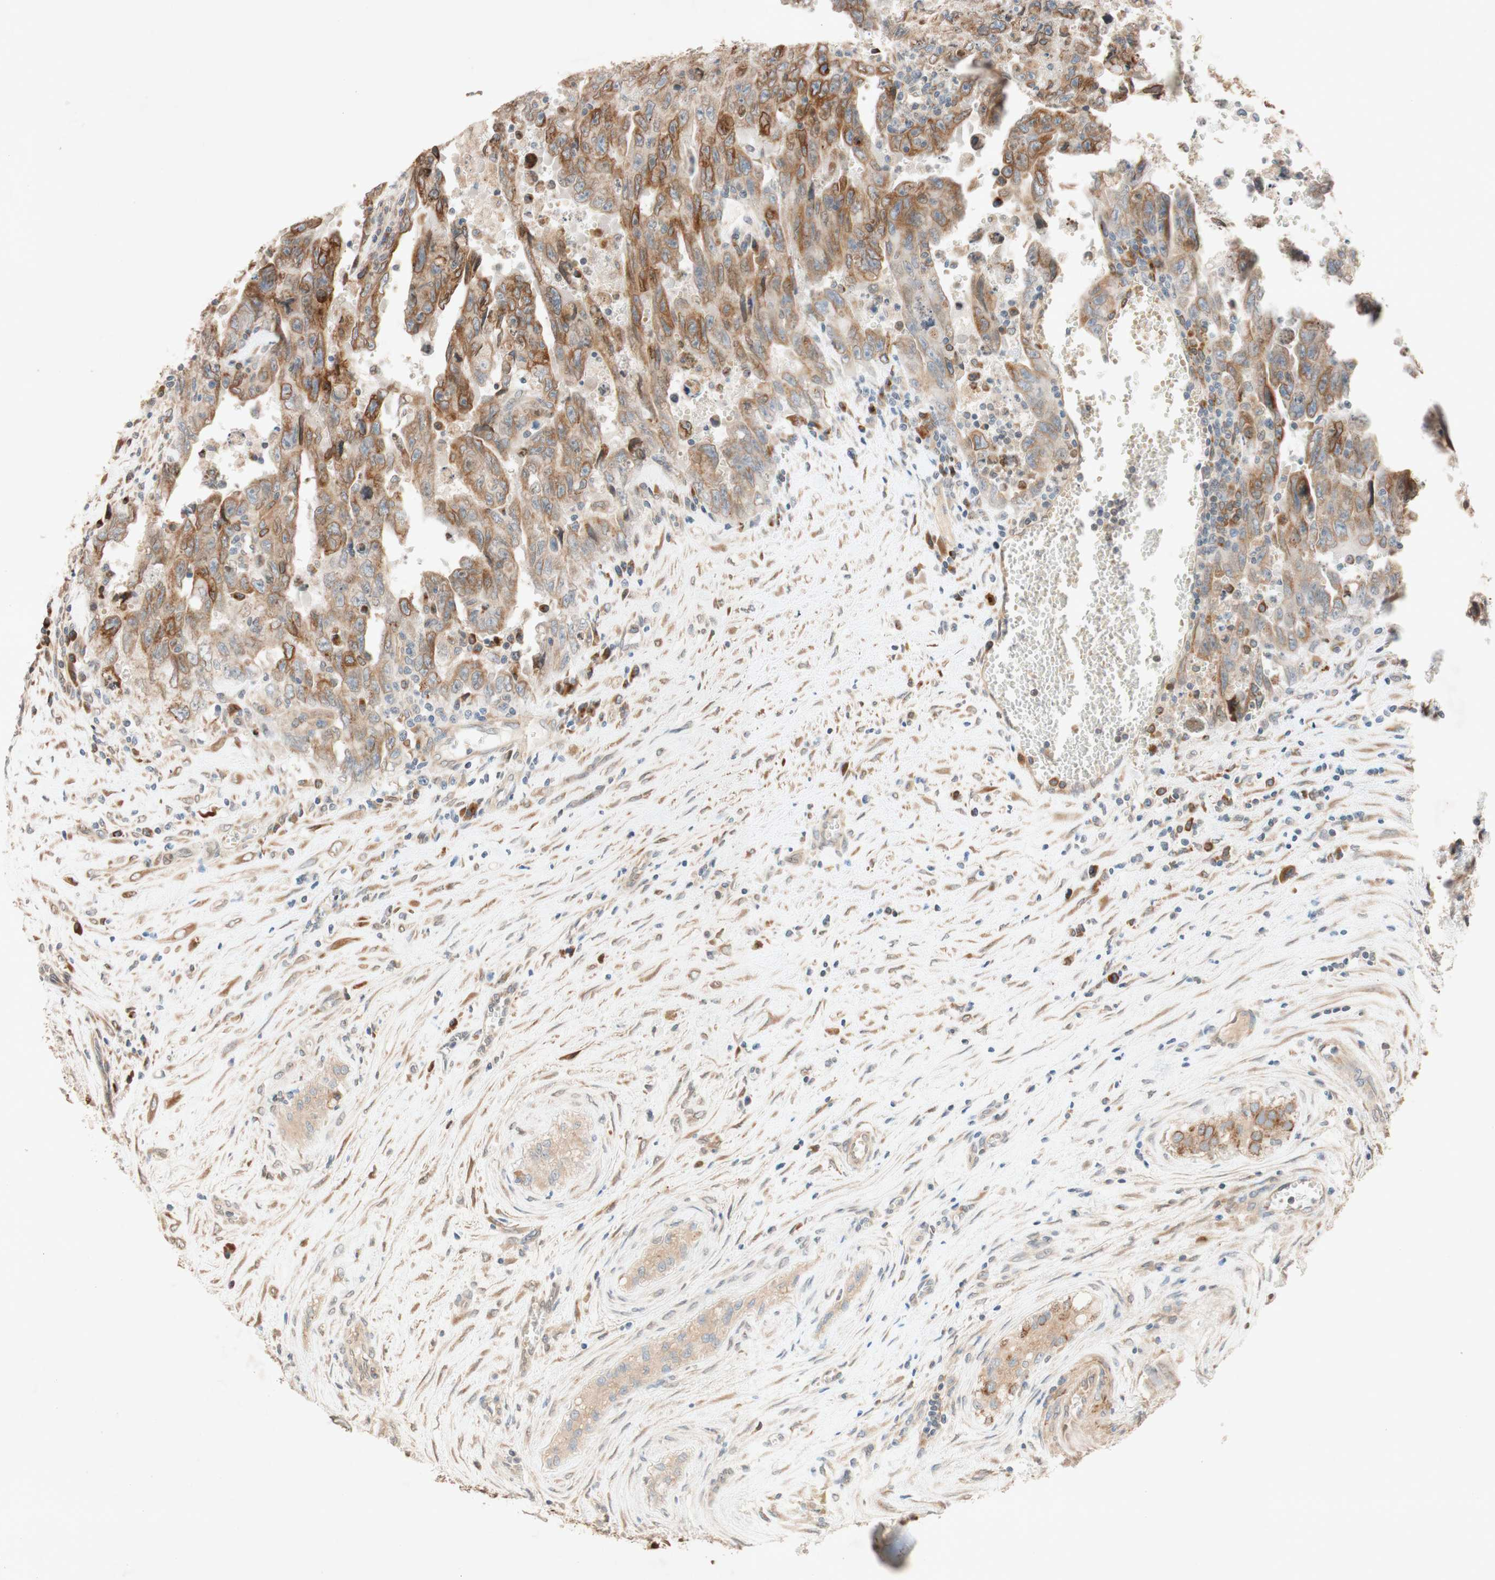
{"staining": {"intensity": "moderate", "quantity": ">75%", "location": "cytoplasmic/membranous,nuclear"}, "tissue": "testis cancer", "cell_type": "Tumor cells", "image_type": "cancer", "snomed": [{"axis": "morphology", "description": "Carcinoma, Embryonal, NOS"}, {"axis": "topography", "description": "Testis"}], "caption": "Protein expression by immunohistochemistry reveals moderate cytoplasmic/membranous and nuclear expression in about >75% of tumor cells in testis cancer. (DAB IHC, brown staining for protein, blue staining for nuclei).", "gene": "PTPRU", "patient": {"sex": "male", "age": 28}}